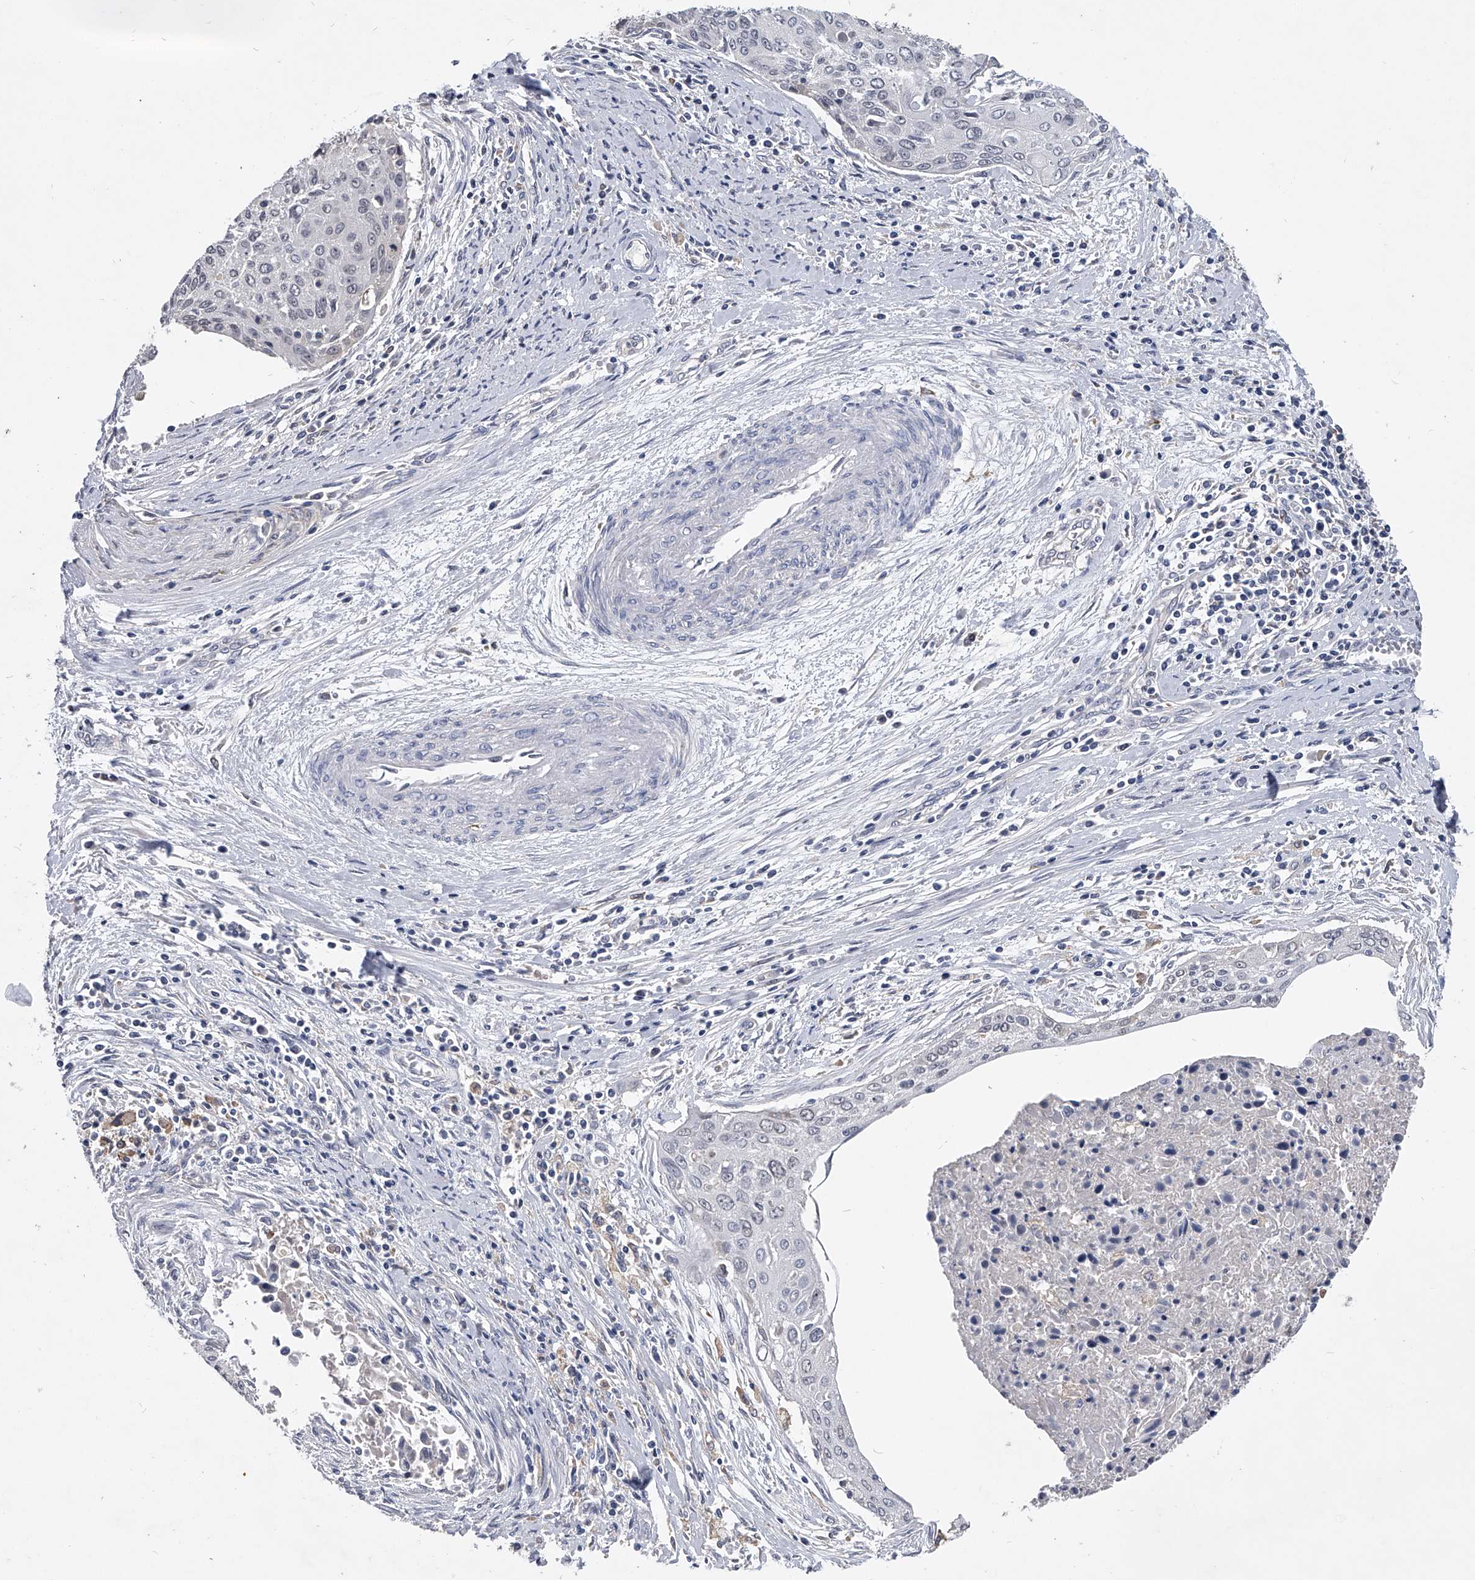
{"staining": {"intensity": "negative", "quantity": "none", "location": "none"}, "tissue": "cervical cancer", "cell_type": "Tumor cells", "image_type": "cancer", "snomed": [{"axis": "morphology", "description": "Squamous cell carcinoma, NOS"}, {"axis": "topography", "description": "Cervix"}], "caption": "The immunohistochemistry micrograph has no significant expression in tumor cells of cervical squamous cell carcinoma tissue. (Stains: DAB IHC with hematoxylin counter stain, Microscopy: brightfield microscopy at high magnification).", "gene": "MAP4K3", "patient": {"sex": "female", "age": 55}}